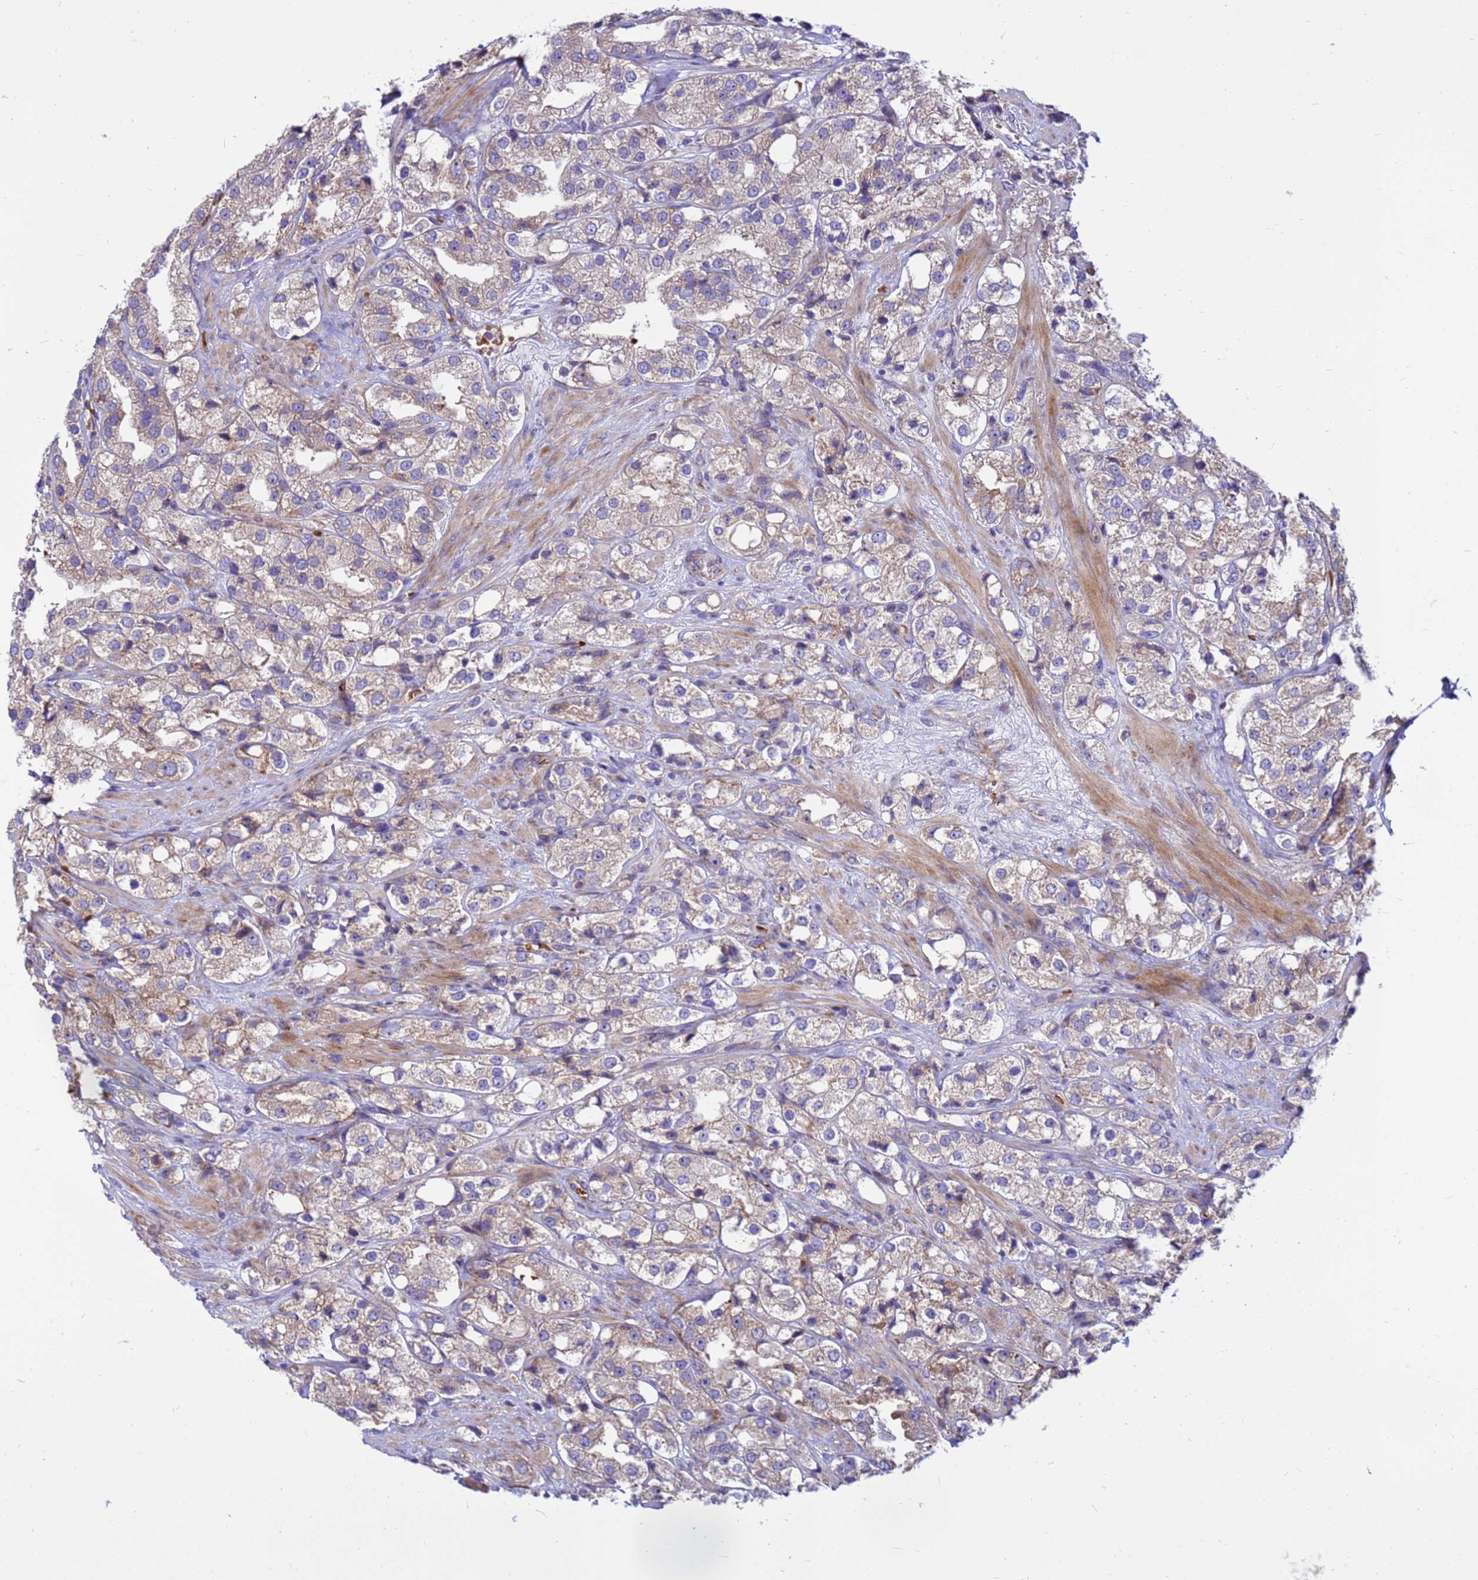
{"staining": {"intensity": "weak", "quantity": "25%-75%", "location": "cytoplasmic/membranous"}, "tissue": "prostate cancer", "cell_type": "Tumor cells", "image_type": "cancer", "snomed": [{"axis": "morphology", "description": "Adenocarcinoma, NOS"}, {"axis": "topography", "description": "Prostate"}], "caption": "Approximately 25%-75% of tumor cells in human prostate cancer reveal weak cytoplasmic/membranous protein positivity as visualized by brown immunohistochemical staining.", "gene": "ZNF669", "patient": {"sex": "male", "age": 79}}